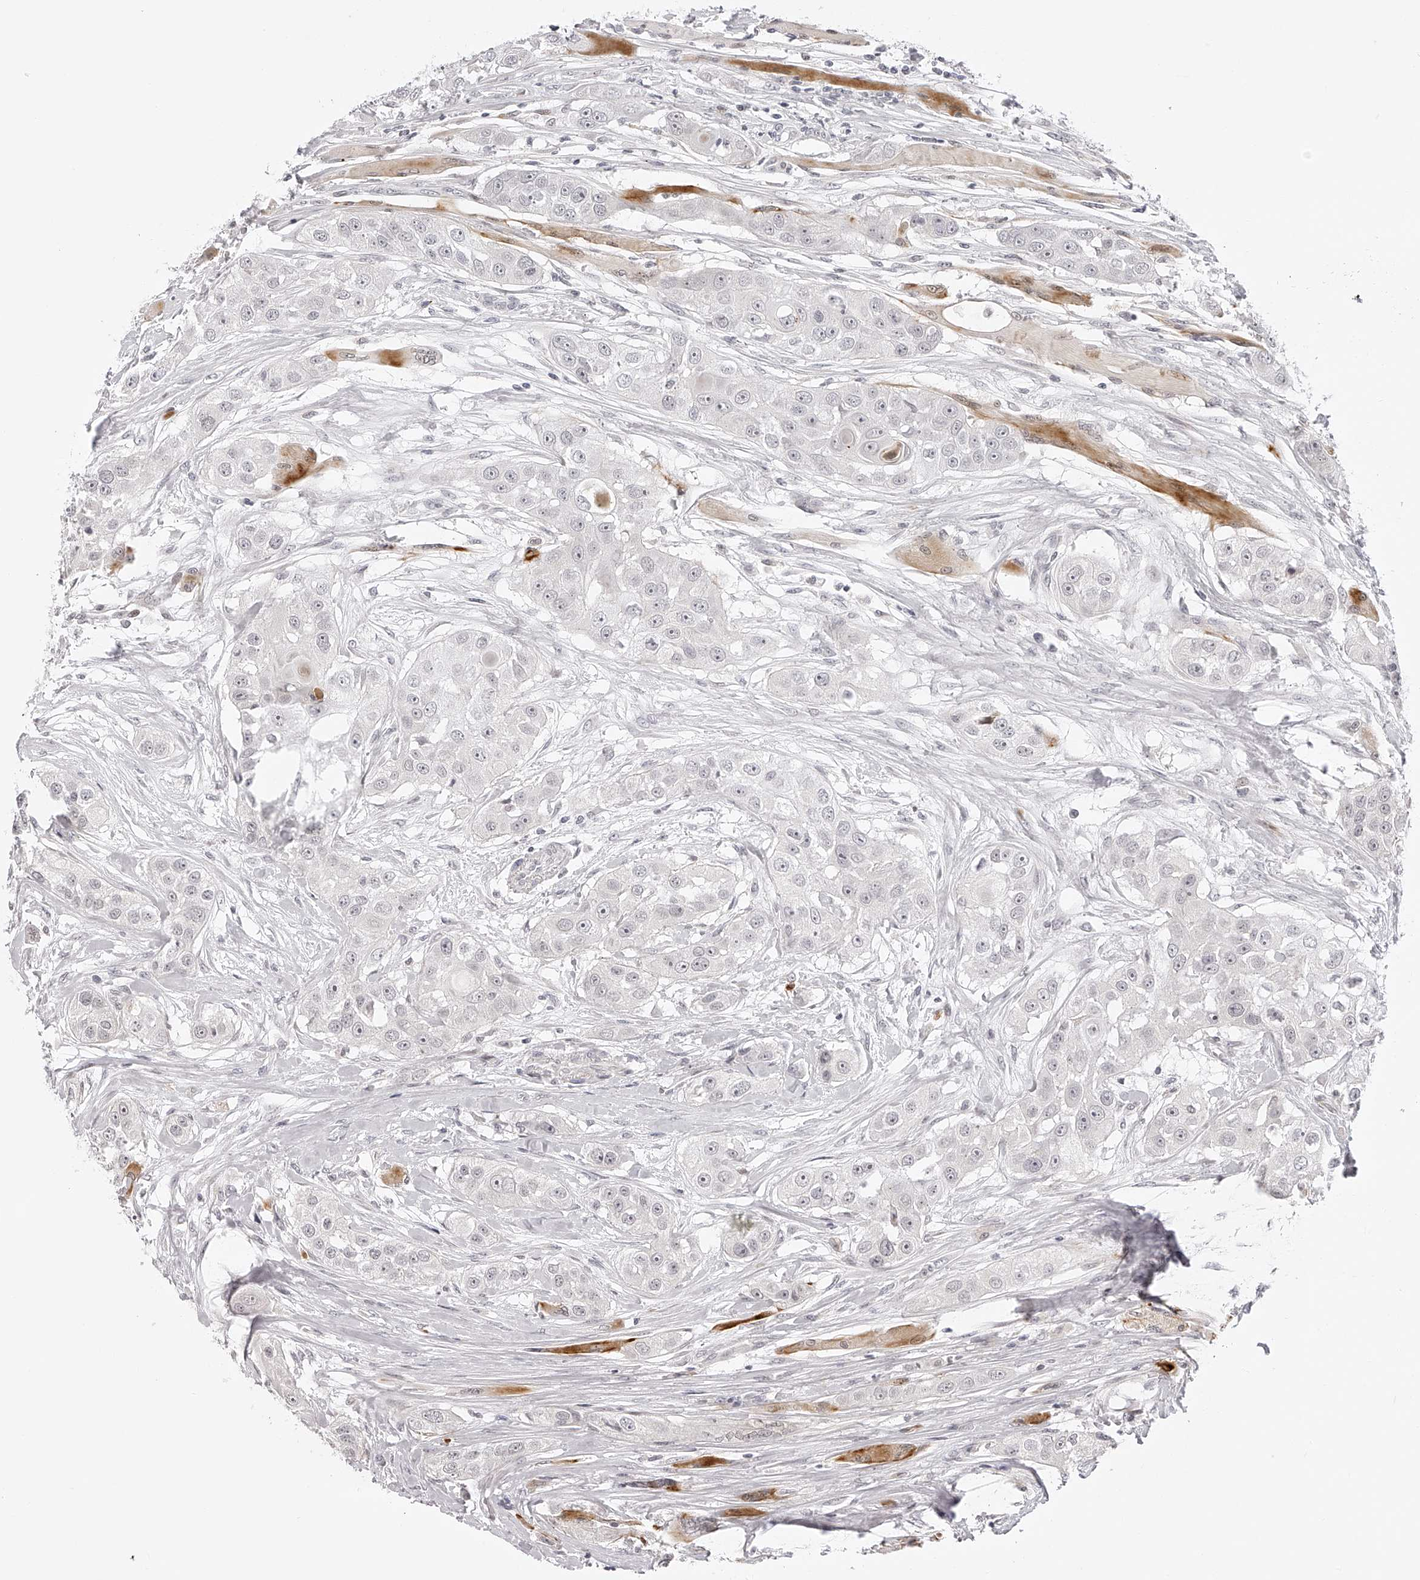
{"staining": {"intensity": "negative", "quantity": "none", "location": "none"}, "tissue": "head and neck cancer", "cell_type": "Tumor cells", "image_type": "cancer", "snomed": [{"axis": "morphology", "description": "Normal tissue, NOS"}, {"axis": "morphology", "description": "Squamous cell carcinoma, NOS"}, {"axis": "topography", "description": "Skeletal muscle"}, {"axis": "topography", "description": "Head-Neck"}], "caption": "Image shows no protein positivity in tumor cells of head and neck cancer (squamous cell carcinoma) tissue. (DAB (3,3'-diaminobenzidine) immunohistochemistry with hematoxylin counter stain).", "gene": "PLEKHG1", "patient": {"sex": "male", "age": 51}}